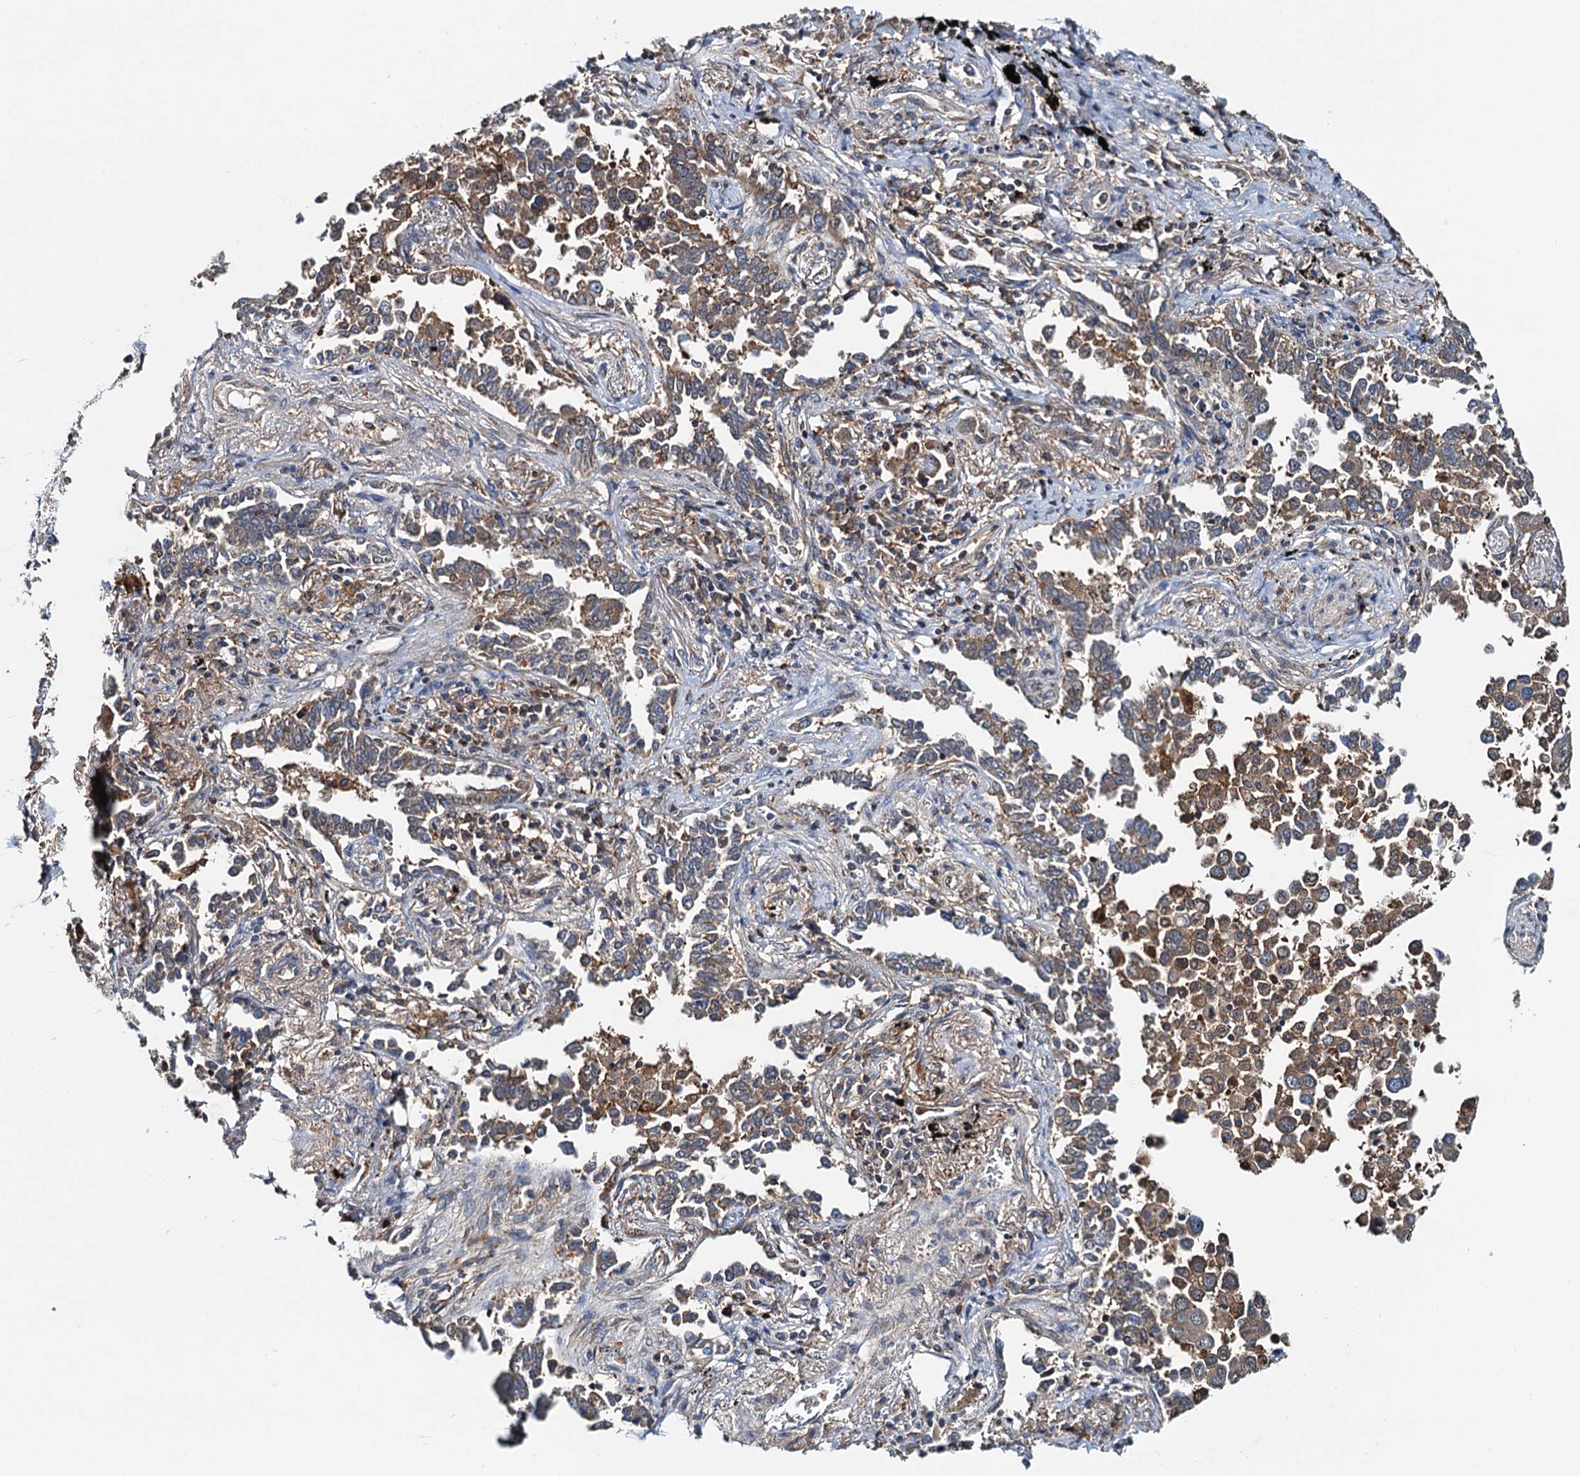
{"staining": {"intensity": "moderate", "quantity": ">75%", "location": "cytoplasmic/membranous"}, "tissue": "lung cancer", "cell_type": "Tumor cells", "image_type": "cancer", "snomed": [{"axis": "morphology", "description": "Adenocarcinoma, NOS"}, {"axis": "topography", "description": "Lung"}], "caption": "Adenocarcinoma (lung) stained with IHC displays moderate cytoplasmic/membranous staining in approximately >75% of tumor cells. The staining is performed using DAB (3,3'-diaminobenzidine) brown chromogen to label protein expression. The nuclei are counter-stained blue using hematoxylin.", "gene": "USP6NL", "patient": {"sex": "male", "age": 67}}